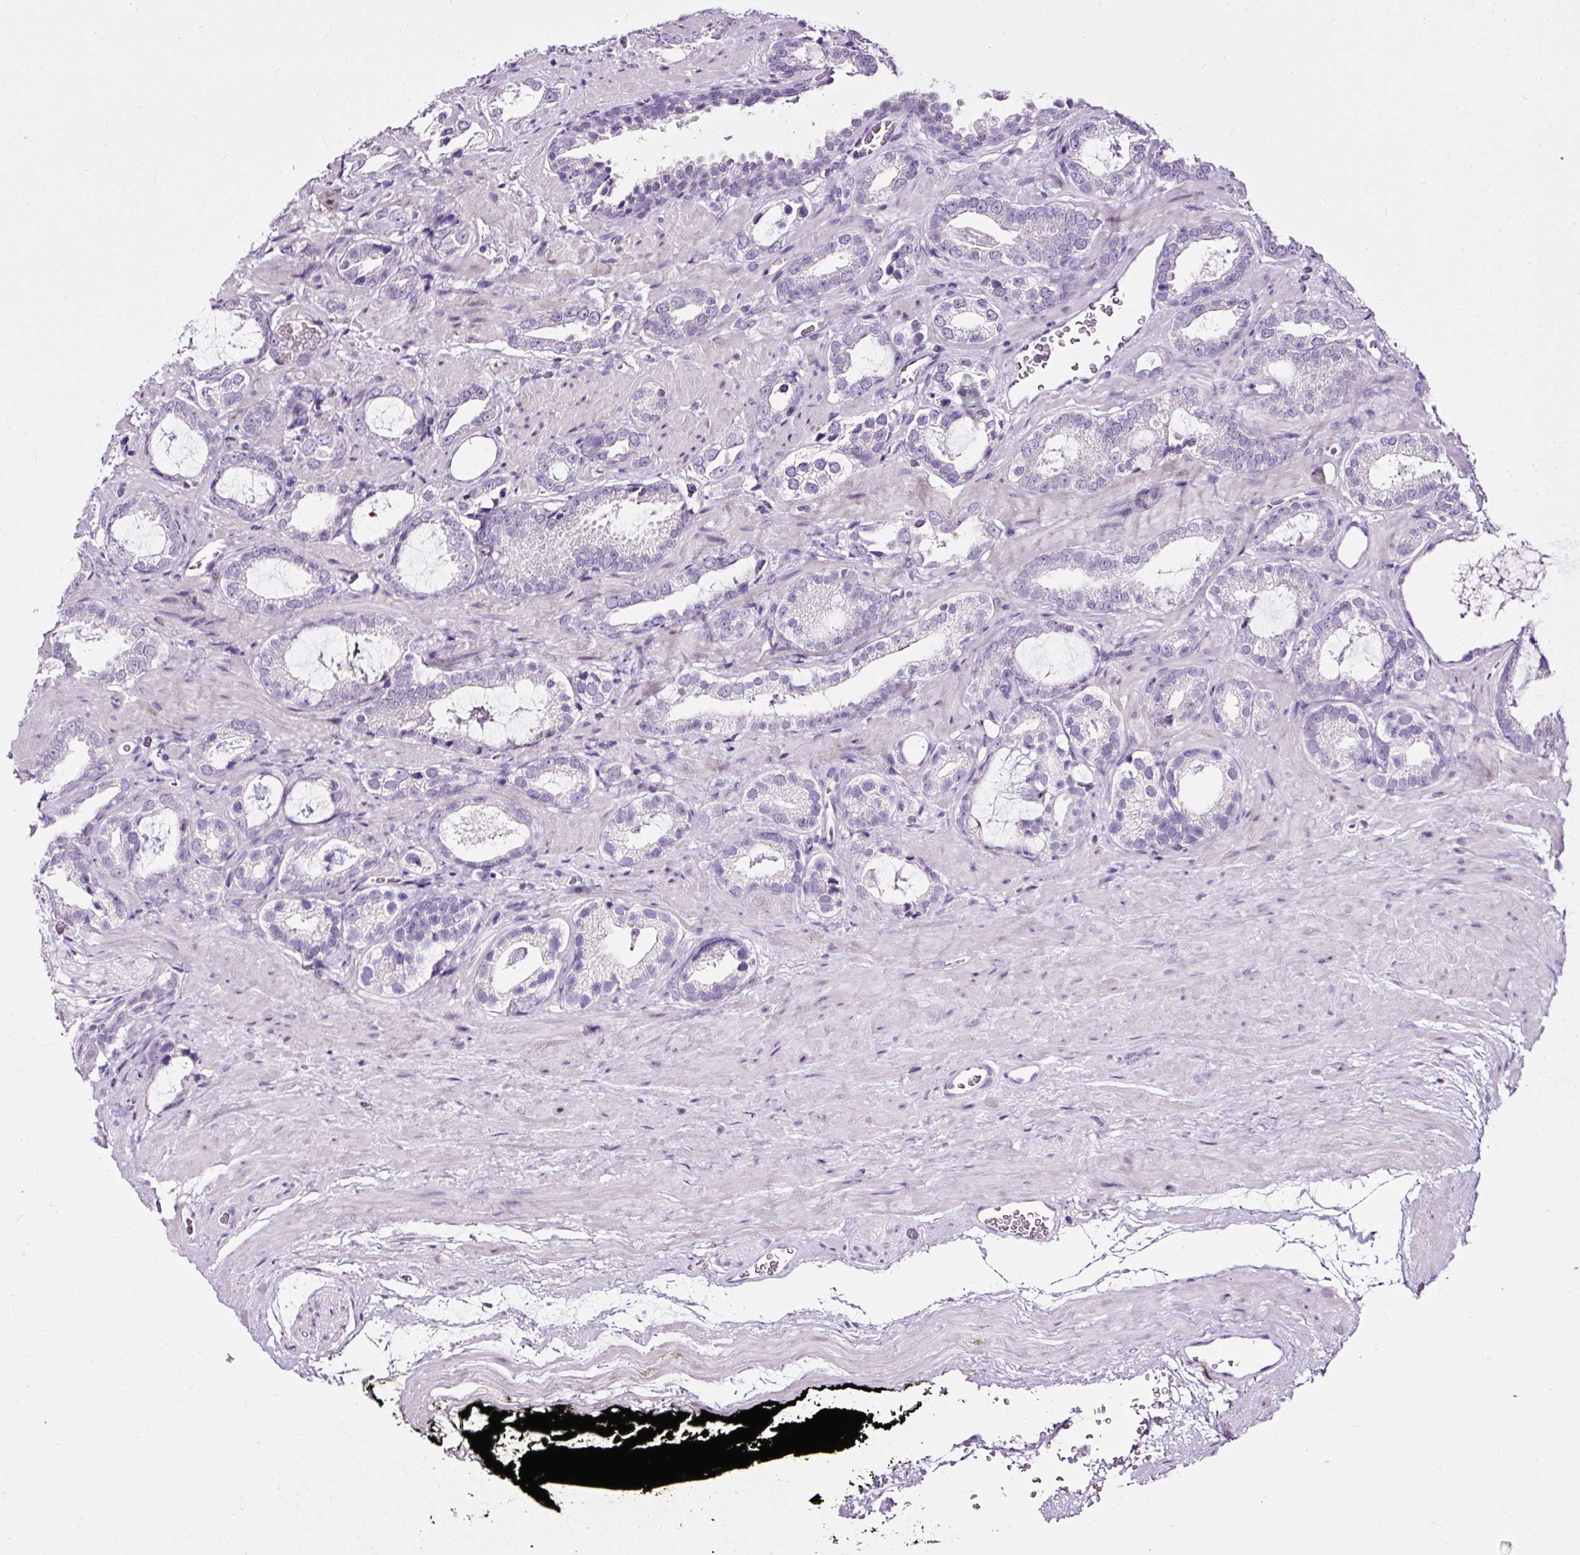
{"staining": {"intensity": "negative", "quantity": "none", "location": "none"}, "tissue": "prostate cancer", "cell_type": "Tumor cells", "image_type": "cancer", "snomed": [{"axis": "morphology", "description": "Adenocarcinoma, Low grade"}, {"axis": "topography", "description": "Prostate"}], "caption": "This is an immunohistochemistry image of human prostate adenocarcinoma (low-grade). There is no expression in tumor cells.", "gene": "ATP2A1", "patient": {"sex": "male", "age": 62}}